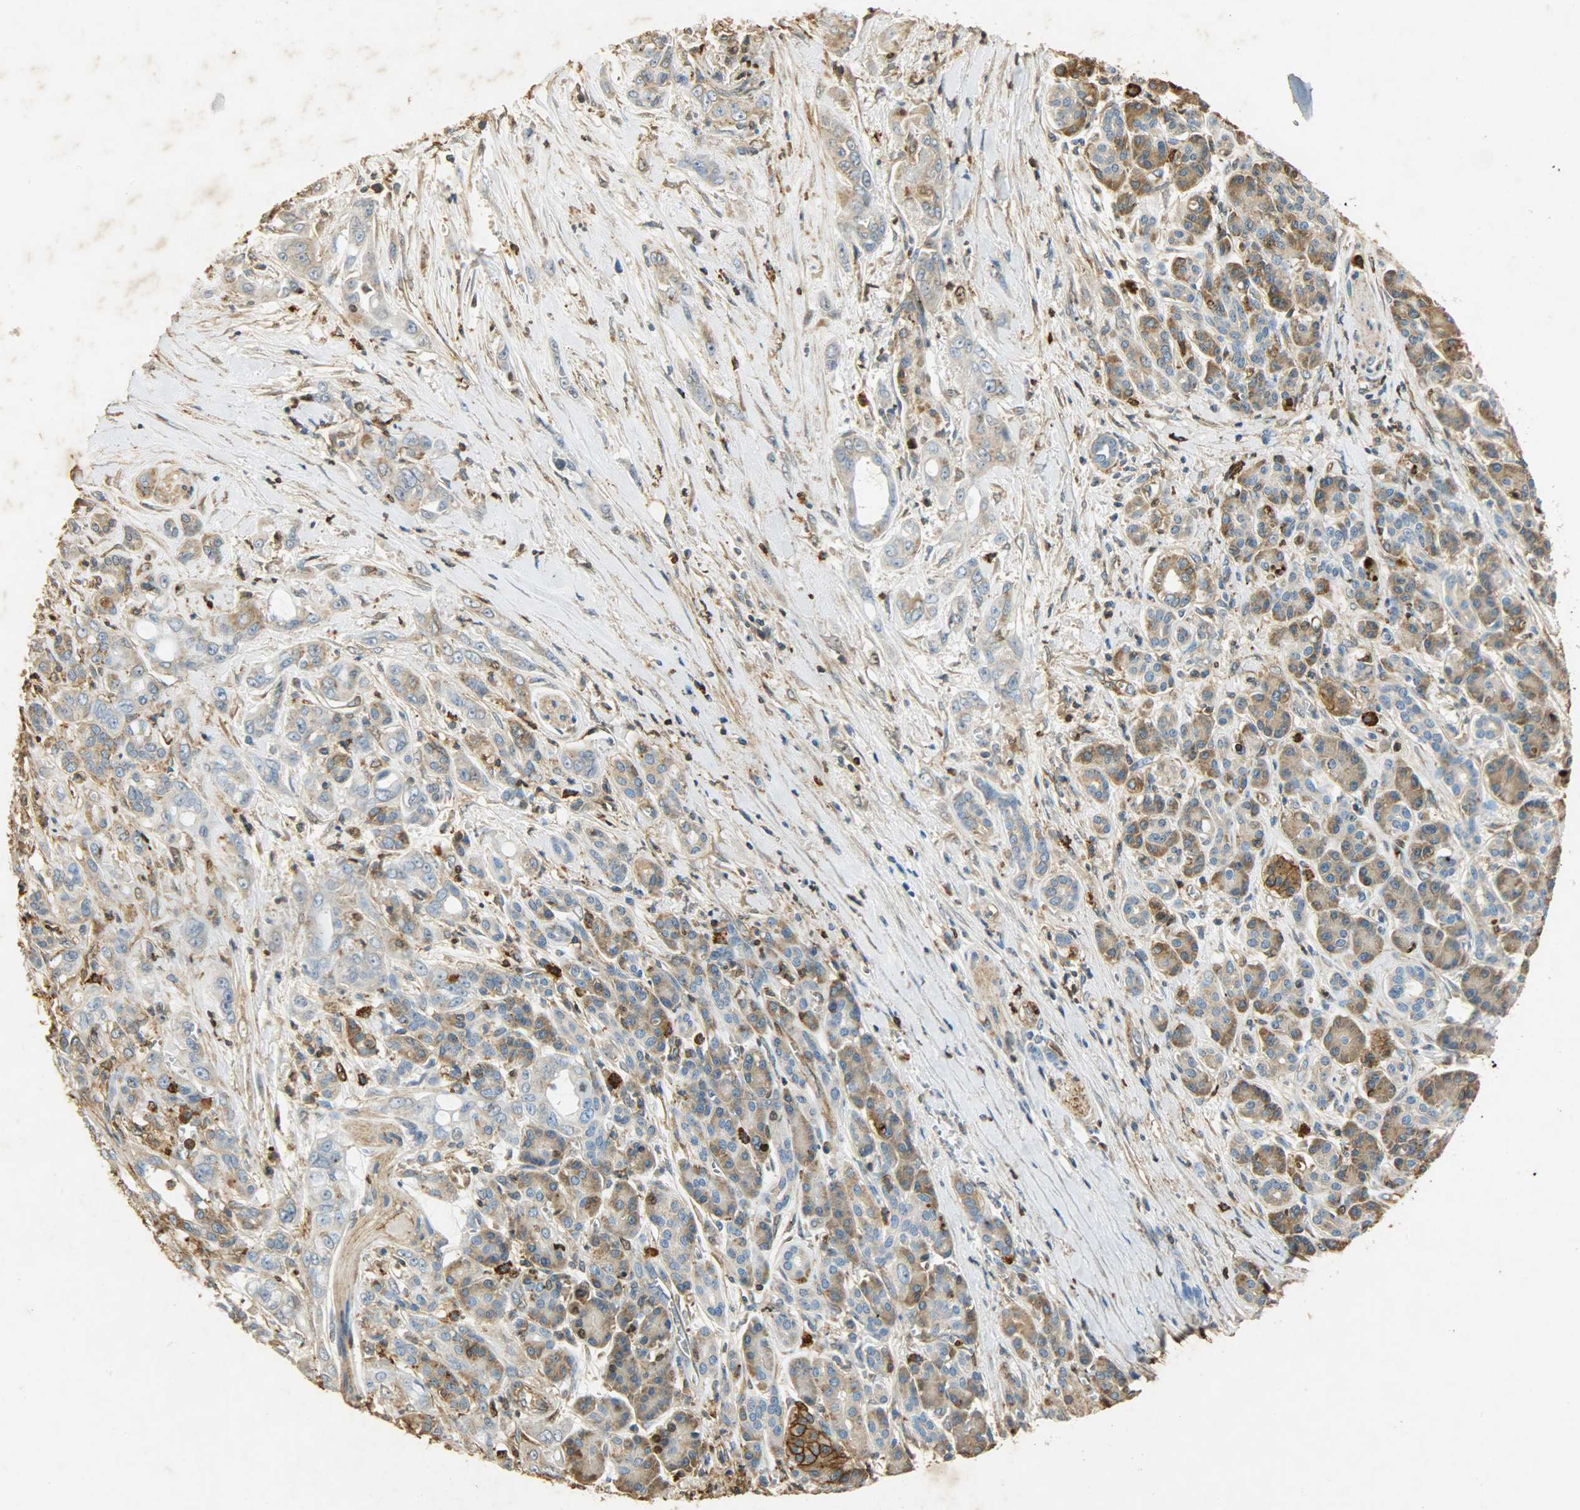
{"staining": {"intensity": "weak", "quantity": ">75%", "location": "cytoplasmic/membranous,nuclear"}, "tissue": "pancreatic cancer", "cell_type": "Tumor cells", "image_type": "cancer", "snomed": [{"axis": "morphology", "description": "Adenocarcinoma, NOS"}, {"axis": "topography", "description": "Pancreas"}], "caption": "Pancreatic adenocarcinoma stained with a brown dye shows weak cytoplasmic/membranous and nuclear positive expression in approximately >75% of tumor cells.", "gene": "ANXA6", "patient": {"sex": "male", "age": 59}}